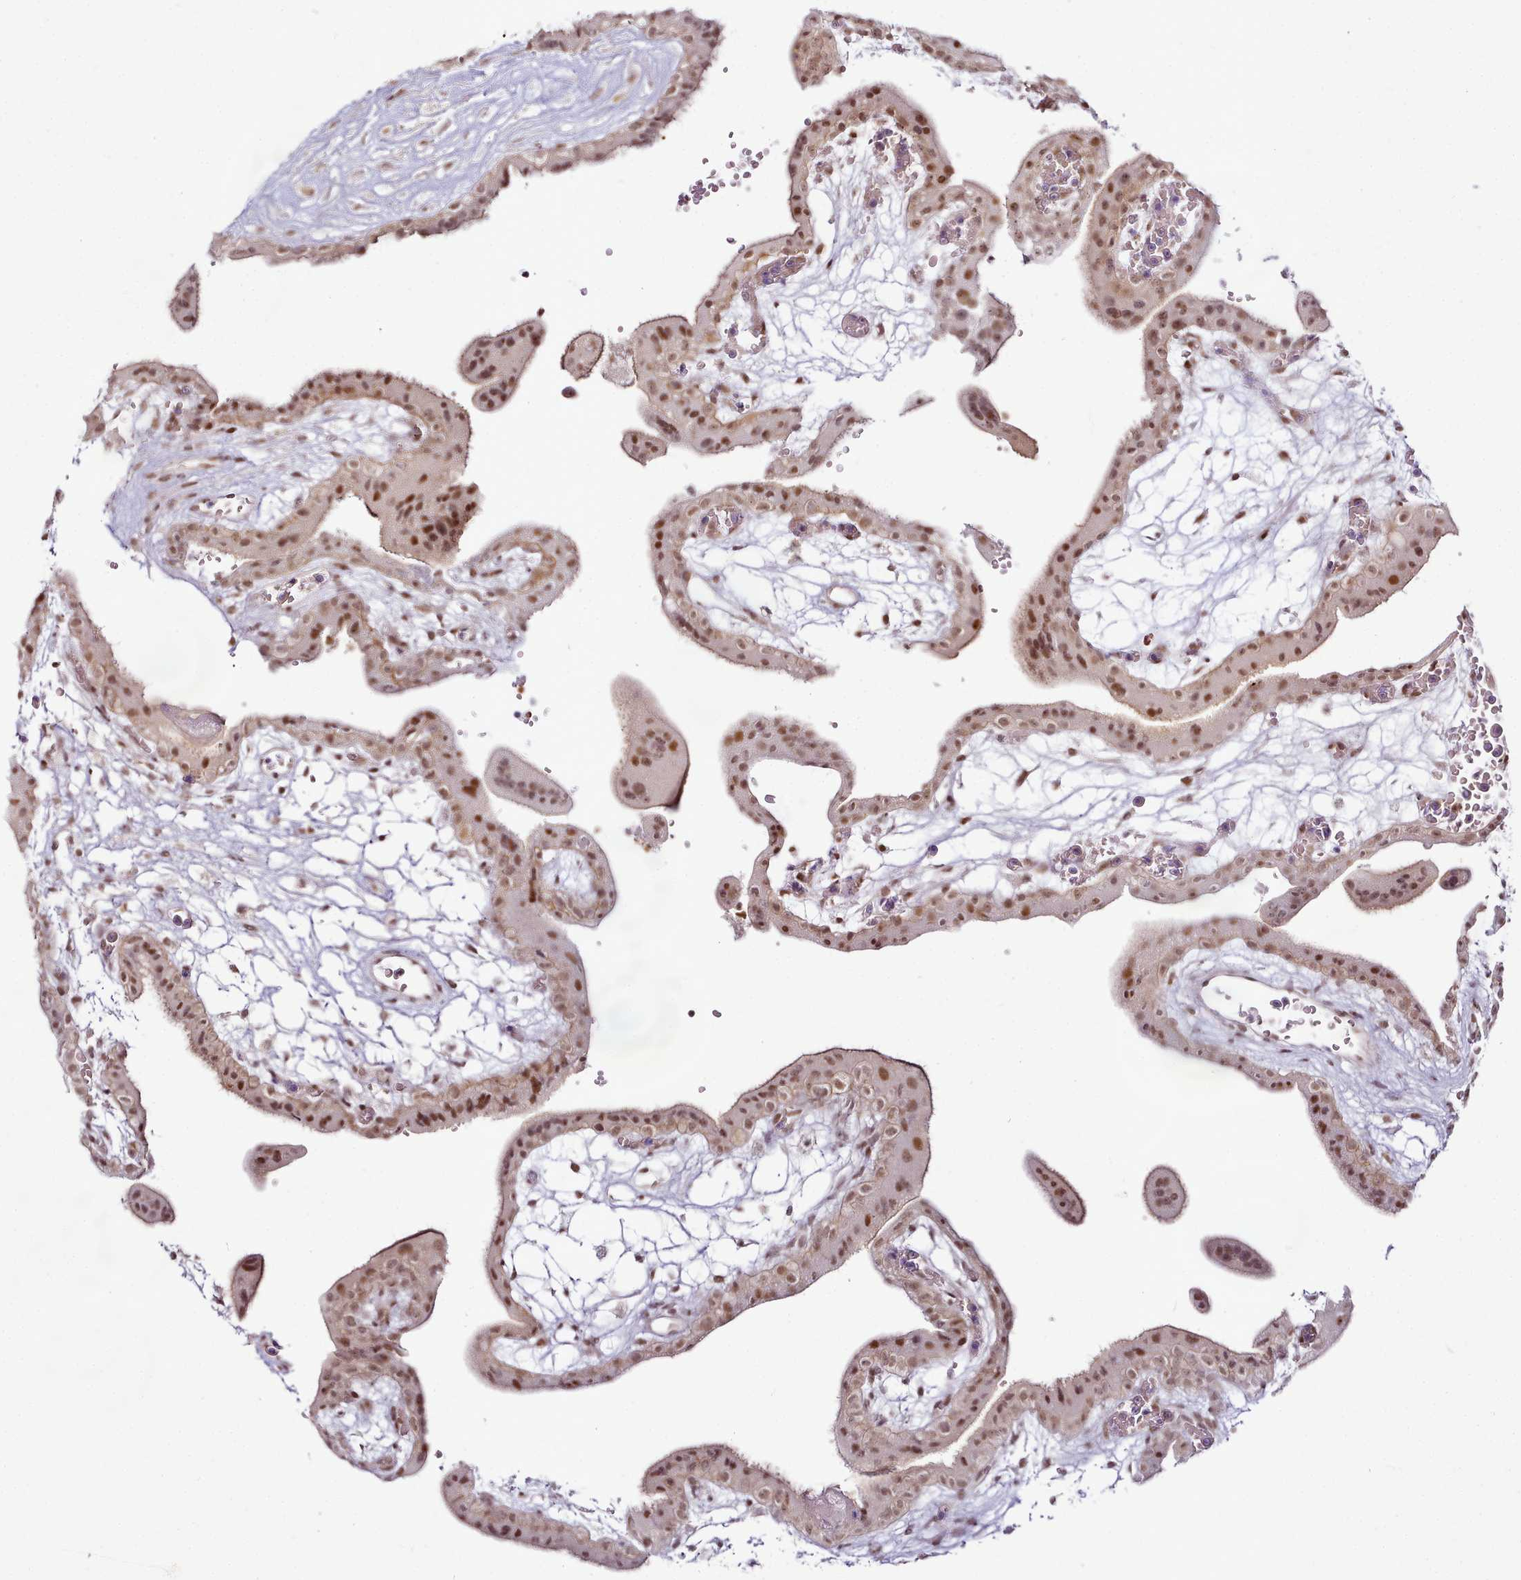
{"staining": {"intensity": "moderate", "quantity": ">75%", "location": "nuclear"}, "tissue": "placenta", "cell_type": "Decidual cells", "image_type": "normal", "snomed": [{"axis": "morphology", "description": "Normal tissue, NOS"}, {"axis": "topography", "description": "Placenta"}], "caption": "Brown immunohistochemical staining in benign placenta exhibits moderate nuclear positivity in approximately >75% of decidual cells.", "gene": "SYT15B", "patient": {"sex": "female", "age": 18}}